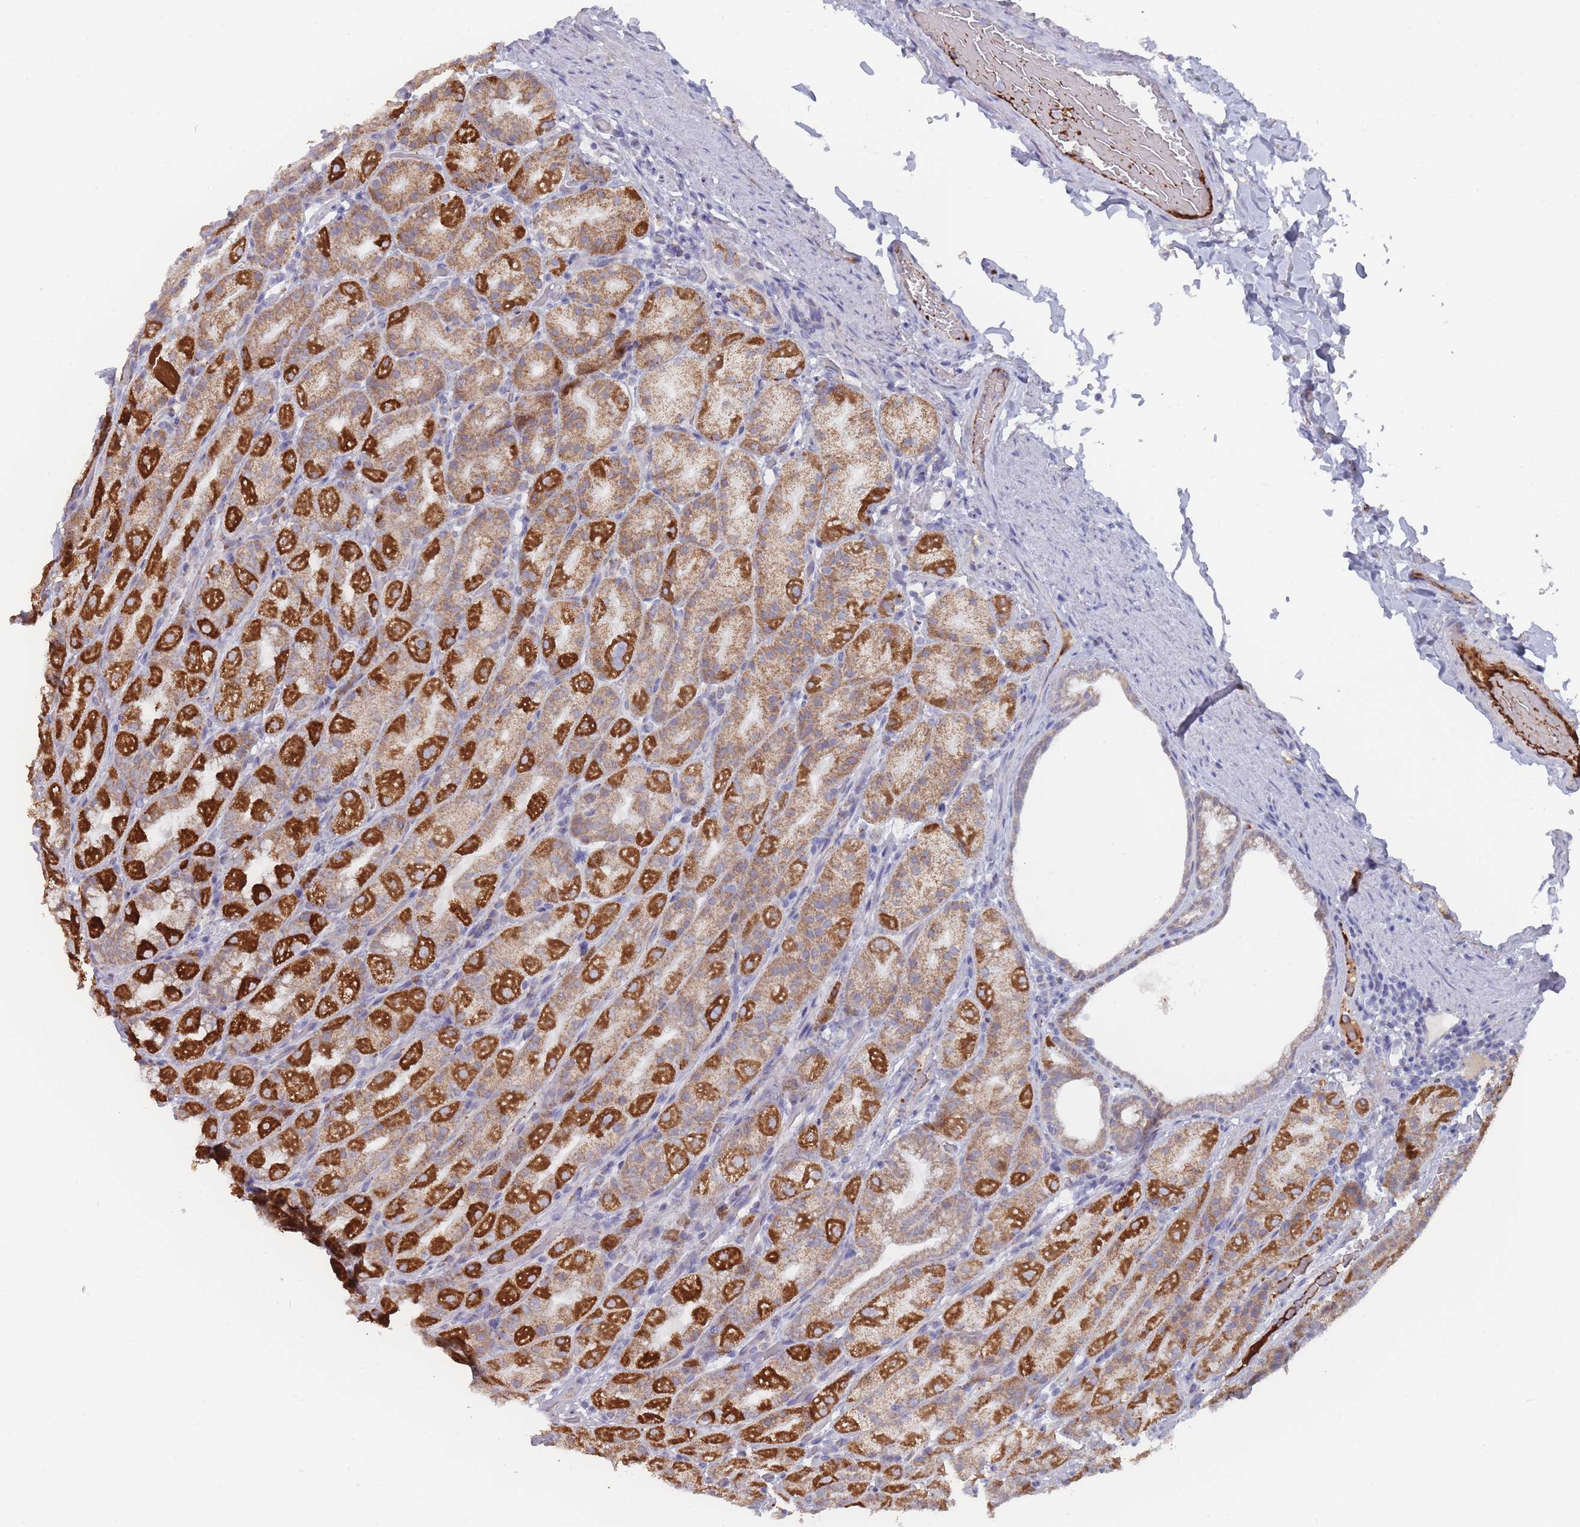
{"staining": {"intensity": "strong", "quantity": ">75%", "location": "cytoplasmic/membranous"}, "tissue": "stomach", "cell_type": "Glandular cells", "image_type": "normal", "snomed": [{"axis": "morphology", "description": "Normal tissue, NOS"}, {"axis": "topography", "description": "Stomach, upper"}, {"axis": "topography", "description": "Stomach"}], "caption": "Immunohistochemistry (IHC) of normal human stomach reveals high levels of strong cytoplasmic/membranous positivity in approximately >75% of glandular cells. Immunohistochemistry (IHC) stains the protein in brown and the nuclei are stained blue.", "gene": "TRARG1", "patient": {"sex": "male", "age": 68}}